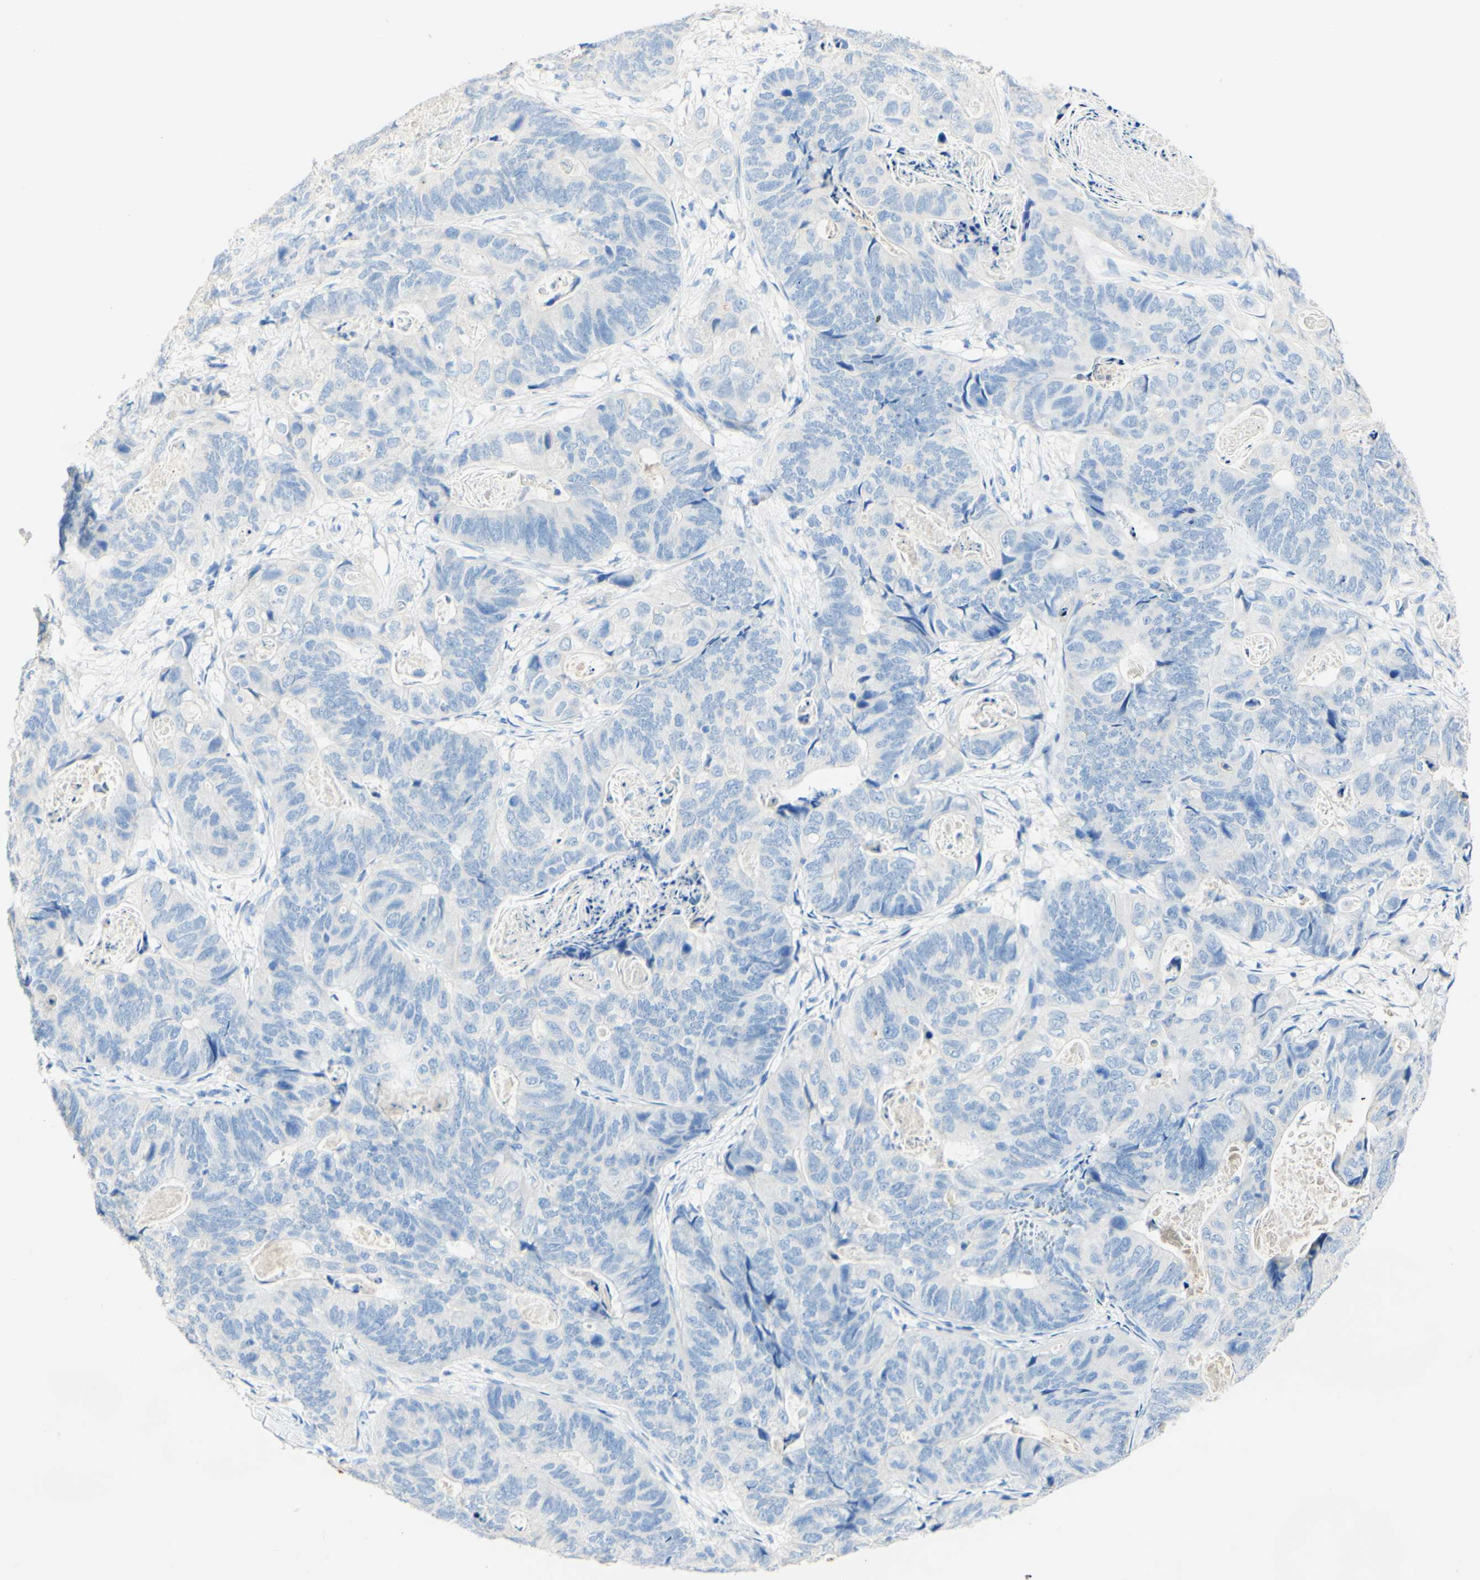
{"staining": {"intensity": "negative", "quantity": "none", "location": "none"}, "tissue": "stomach cancer", "cell_type": "Tumor cells", "image_type": "cancer", "snomed": [{"axis": "morphology", "description": "Adenocarcinoma, NOS"}, {"axis": "topography", "description": "Stomach"}], "caption": "The image demonstrates no staining of tumor cells in stomach cancer. The staining was performed using DAB (3,3'-diaminobenzidine) to visualize the protein expression in brown, while the nuclei were stained in blue with hematoxylin (Magnification: 20x).", "gene": "PIGR", "patient": {"sex": "female", "age": 89}}